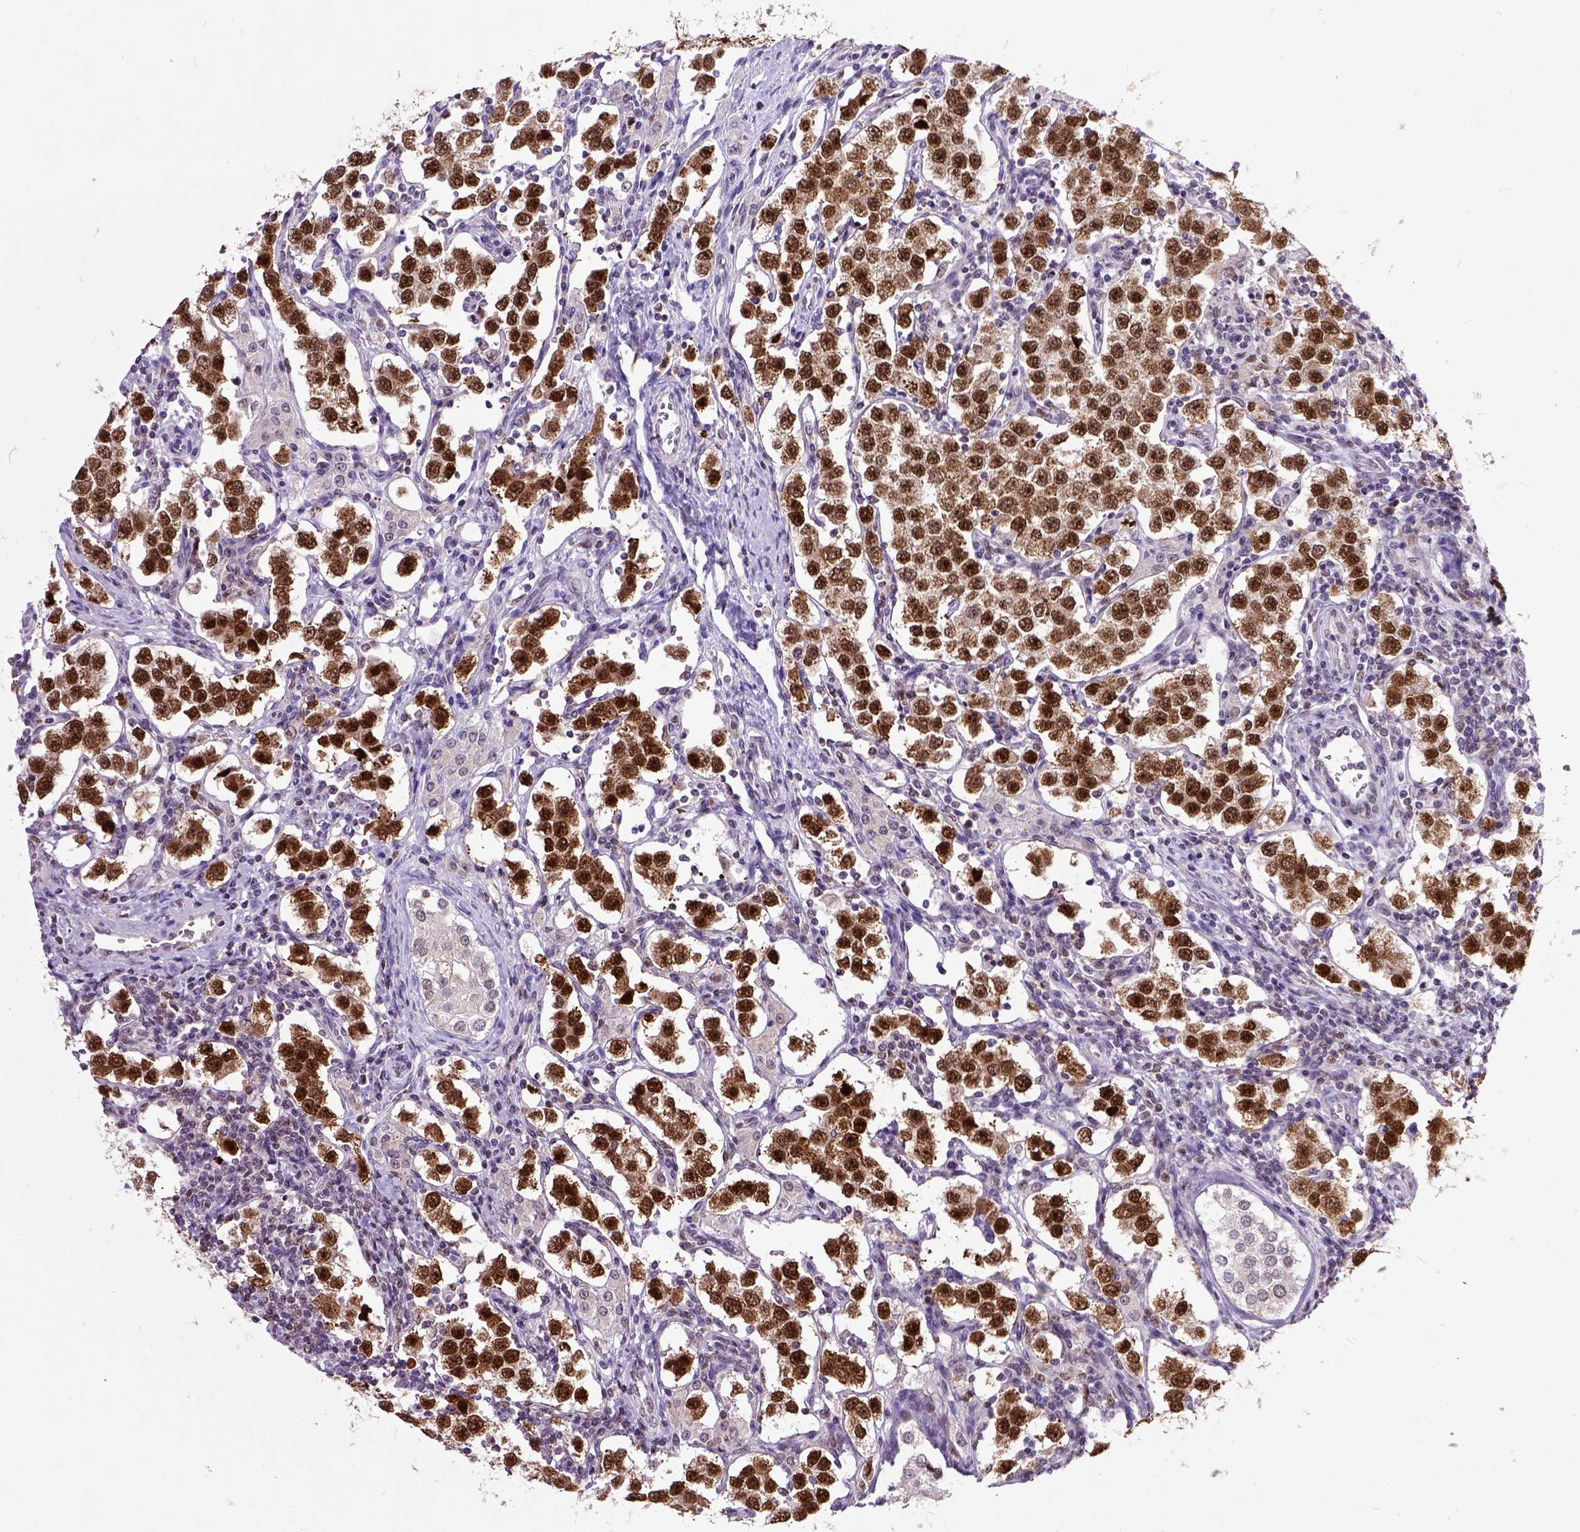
{"staining": {"intensity": "strong", "quantity": ">75%", "location": "nuclear"}, "tissue": "testis cancer", "cell_type": "Tumor cells", "image_type": "cancer", "snomed": [{"axis": "morphology", "description": "Seminoma, NOS"}, {"axis": "topography", "description": "Testis"}], "caption": "This is an image of immunohistochemistry staining of seminoma (testis), which shows strong positivity in the nuclear of tumor cells.", "gene": "RCC2", "patient": {"sex": "male", "age": 37}}